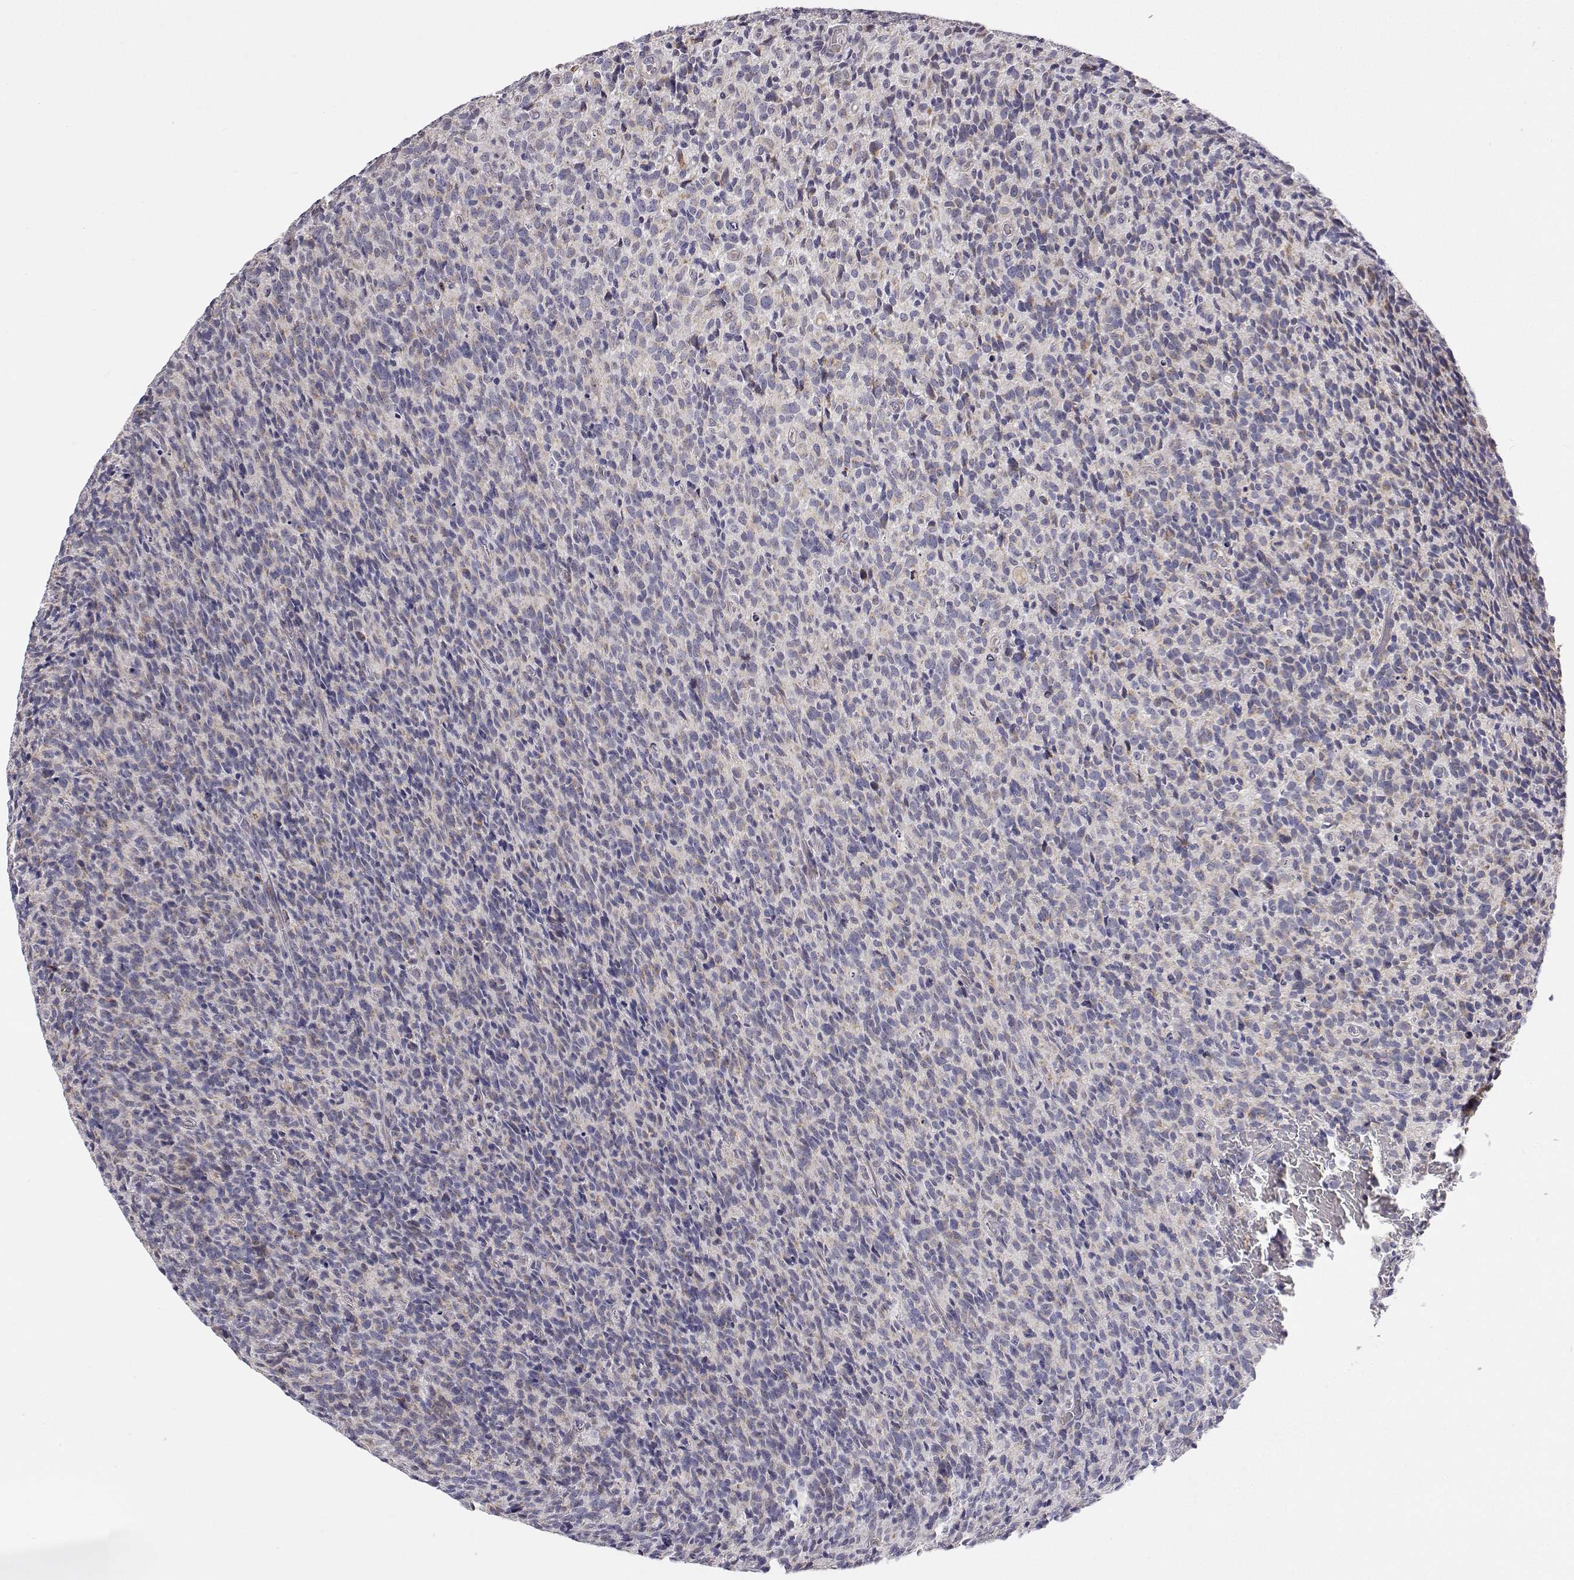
{"staining": {"intensity": "negative", "quantity": "none", "location": "none"}, "tissue": "glioma", "cell_type": "Tumor cells", "image_type": "cancer", "snomed": [{"axis": "morphology", "description": "Glioma, malignant, High grade"}, {"axis": "topography", "description": "Brain"}], "caption": "High power microscopy image of an immunohistochemistry (IHC) image of glioma, revealing no significant positivity in tumor cells.", "gene": "MRPL3", "patient": {"sex": "male", "age": 76}}